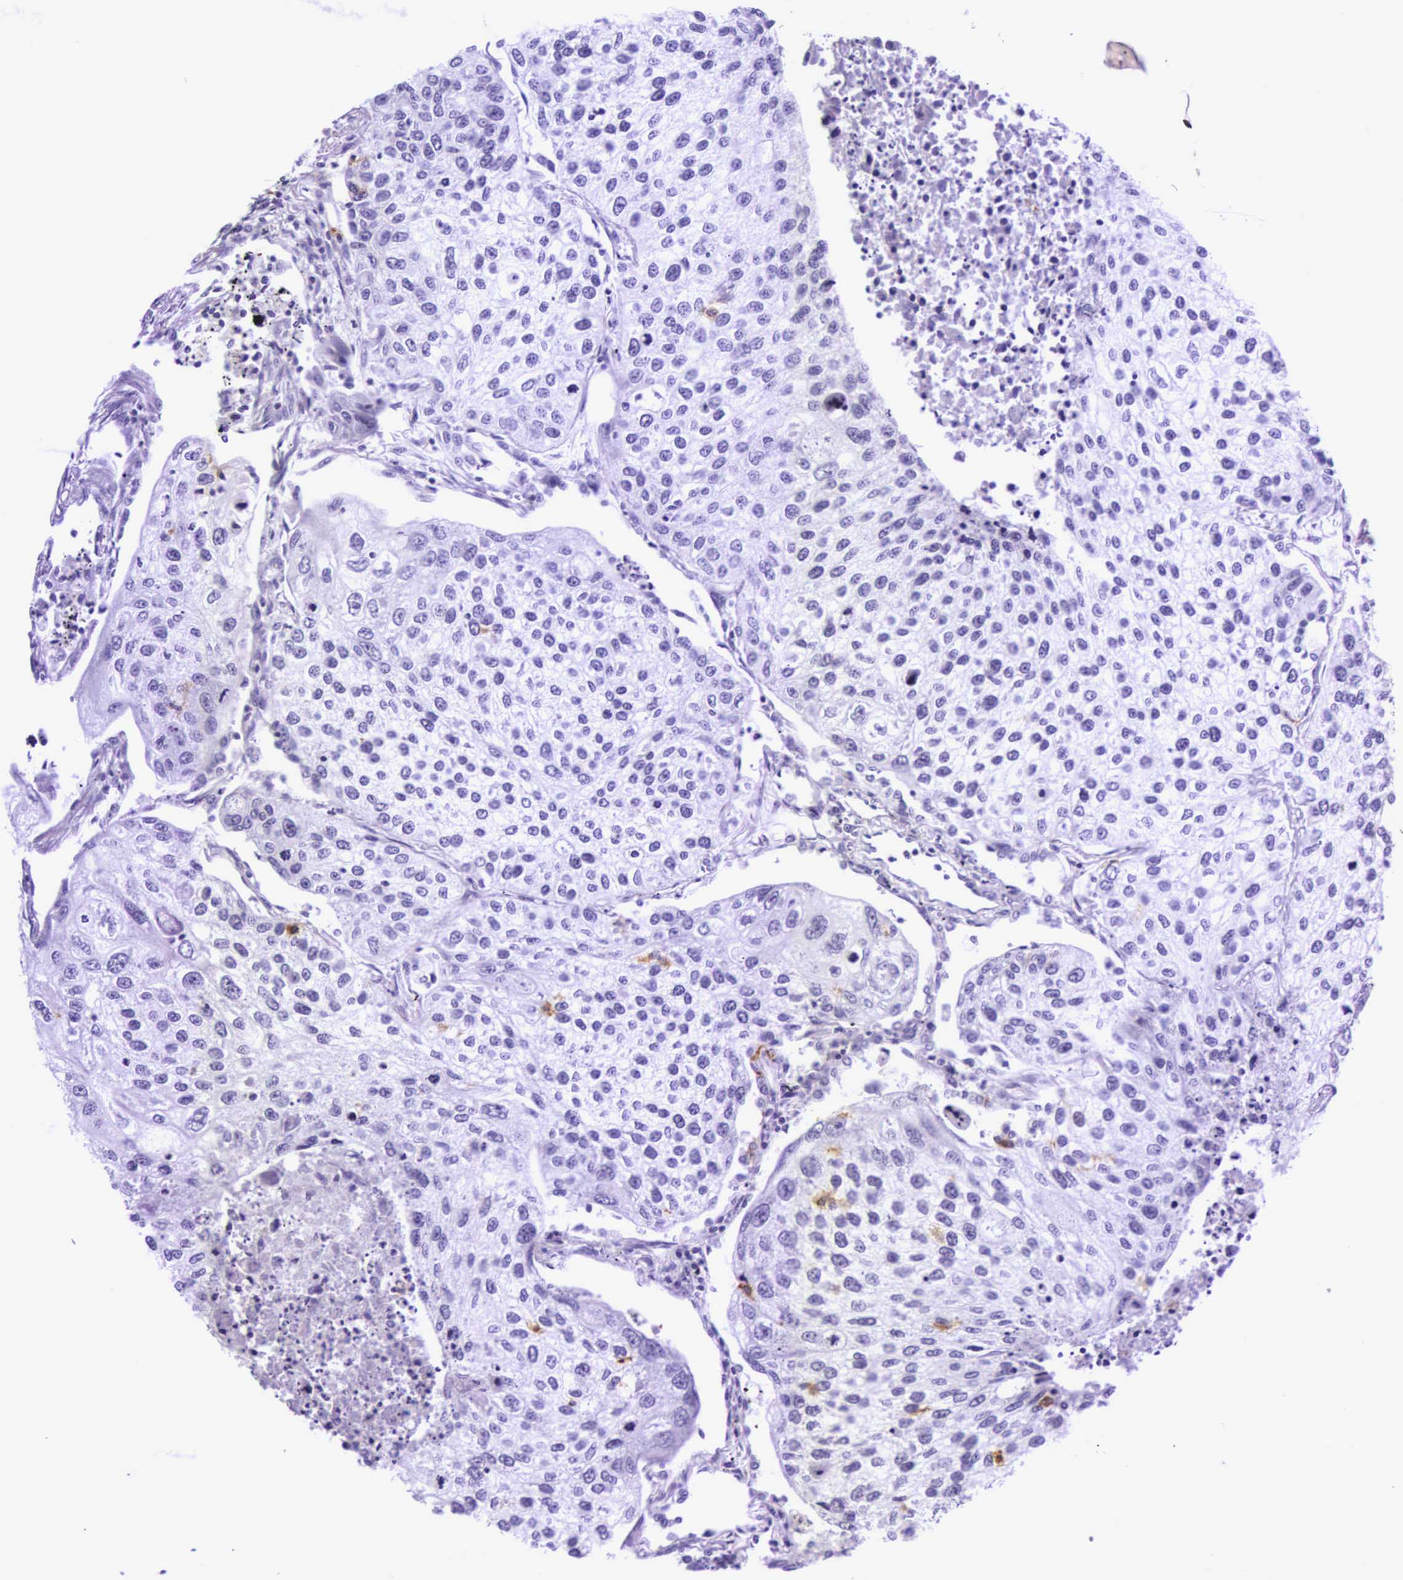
{"staining": {"intensity": "negative", "quantity": "none", "location": "none"}, "tissue": "lung cancer", "cell_type": "Tumor cells", "image_type": "cancer", "snomed": [{"axis": "morphology", "description": "Squamous cell carcinoma, NOS"}, {"axis": "topography", "description": "Lung"}], "caption": "An image of lung squamous cell carcinoma stained for a protein reveals no brown staining in tumor cells. Nuclei are stained in blue.", "gene": "CD1A", "patient": {"sex": "male", "age": 75}}